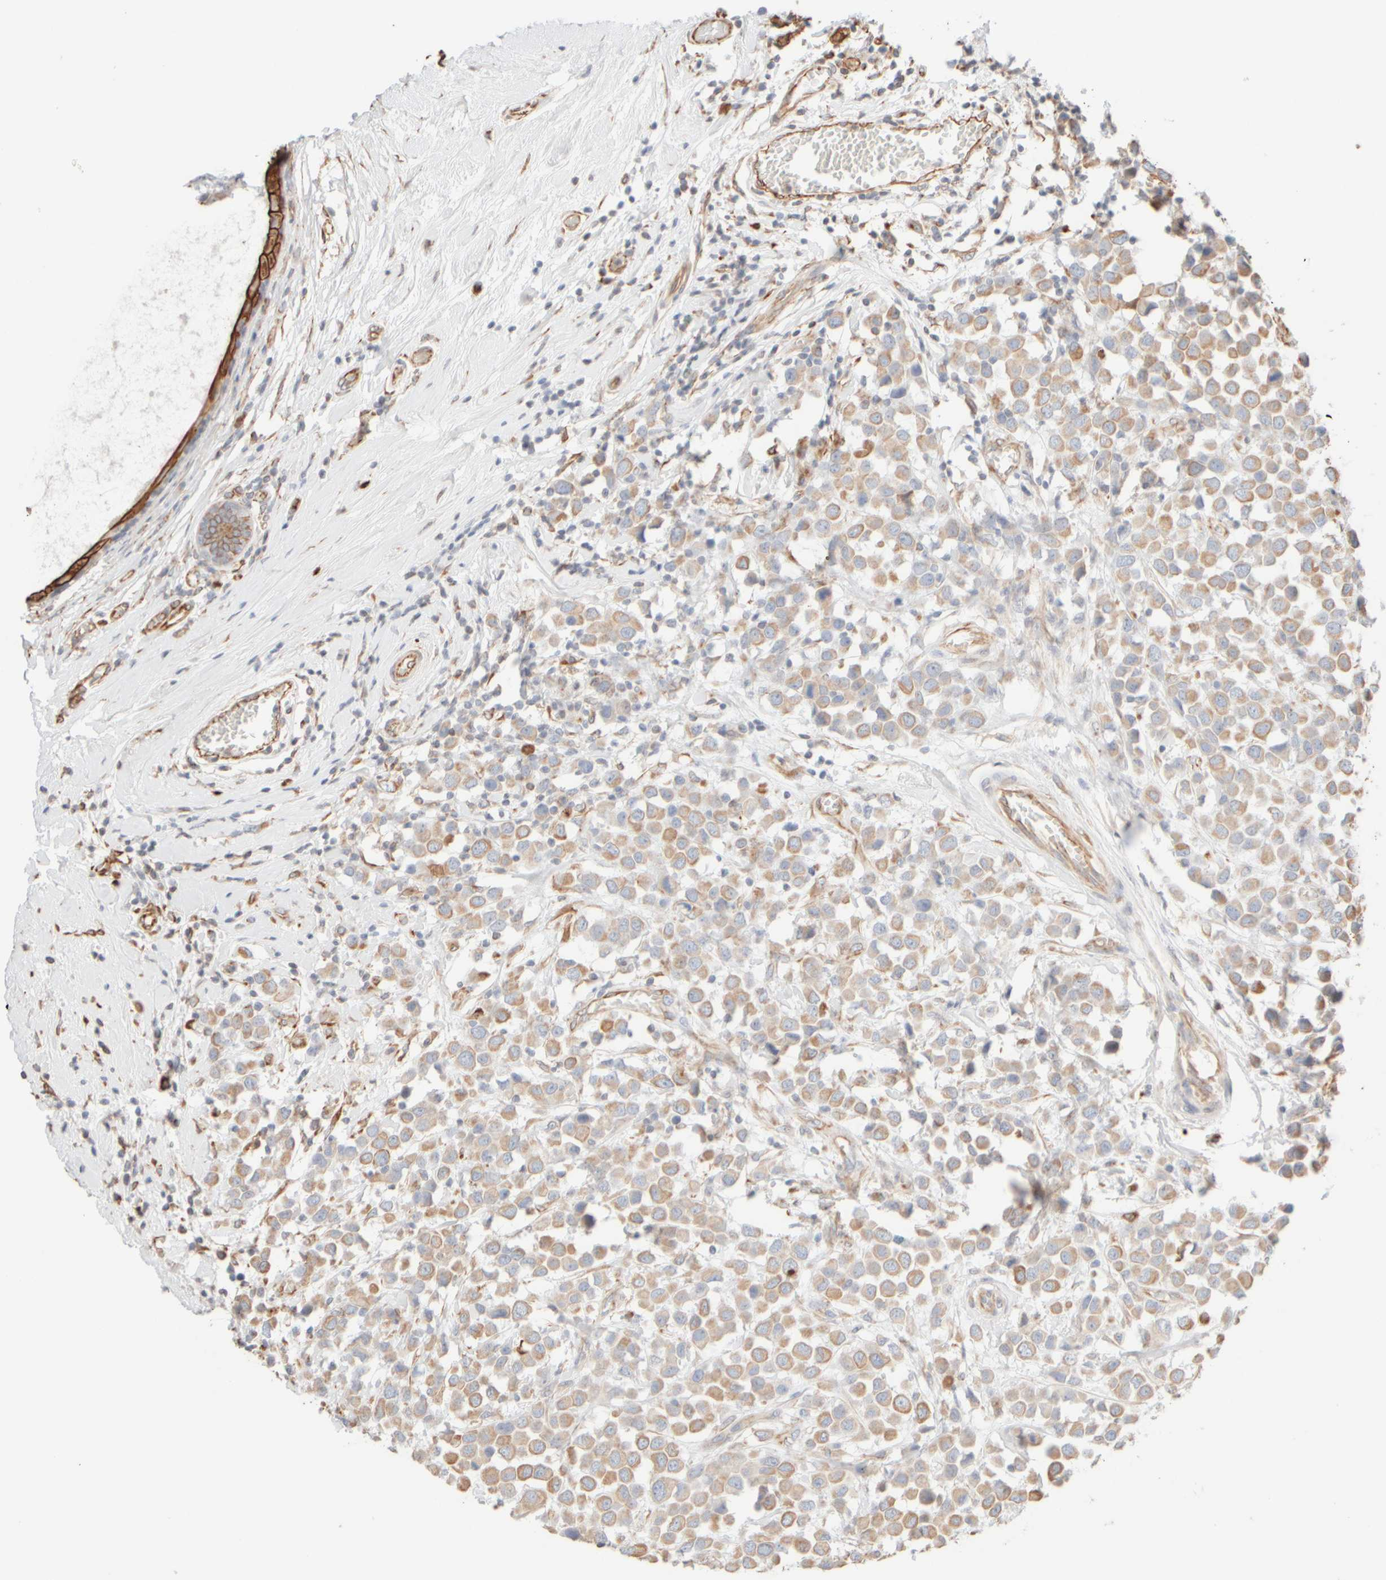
{"staining": {"intensity": "moderate", "quantity": ">75%", "location": "cytoplasmic/membranous"}, "tissue": "breast cancer", "cell_type": "Tumor cells", "image_type": "cancer", "snomed": [{"axis": "morphology", "description": "Duct carcinoma"}, {"axis": "topography", "description": "Breast"}], "caption": "An immunohistochemistry (IHC) micrograph of neoplastic tissue is shown. Protein staining in brown highlights moderate cytoplasmic/membranous positivity in breast cancer (invasive ductal carcinoma) within tumor cells.", "gene": "KRT15", "patient": {"sex": "female", "age": 61}}